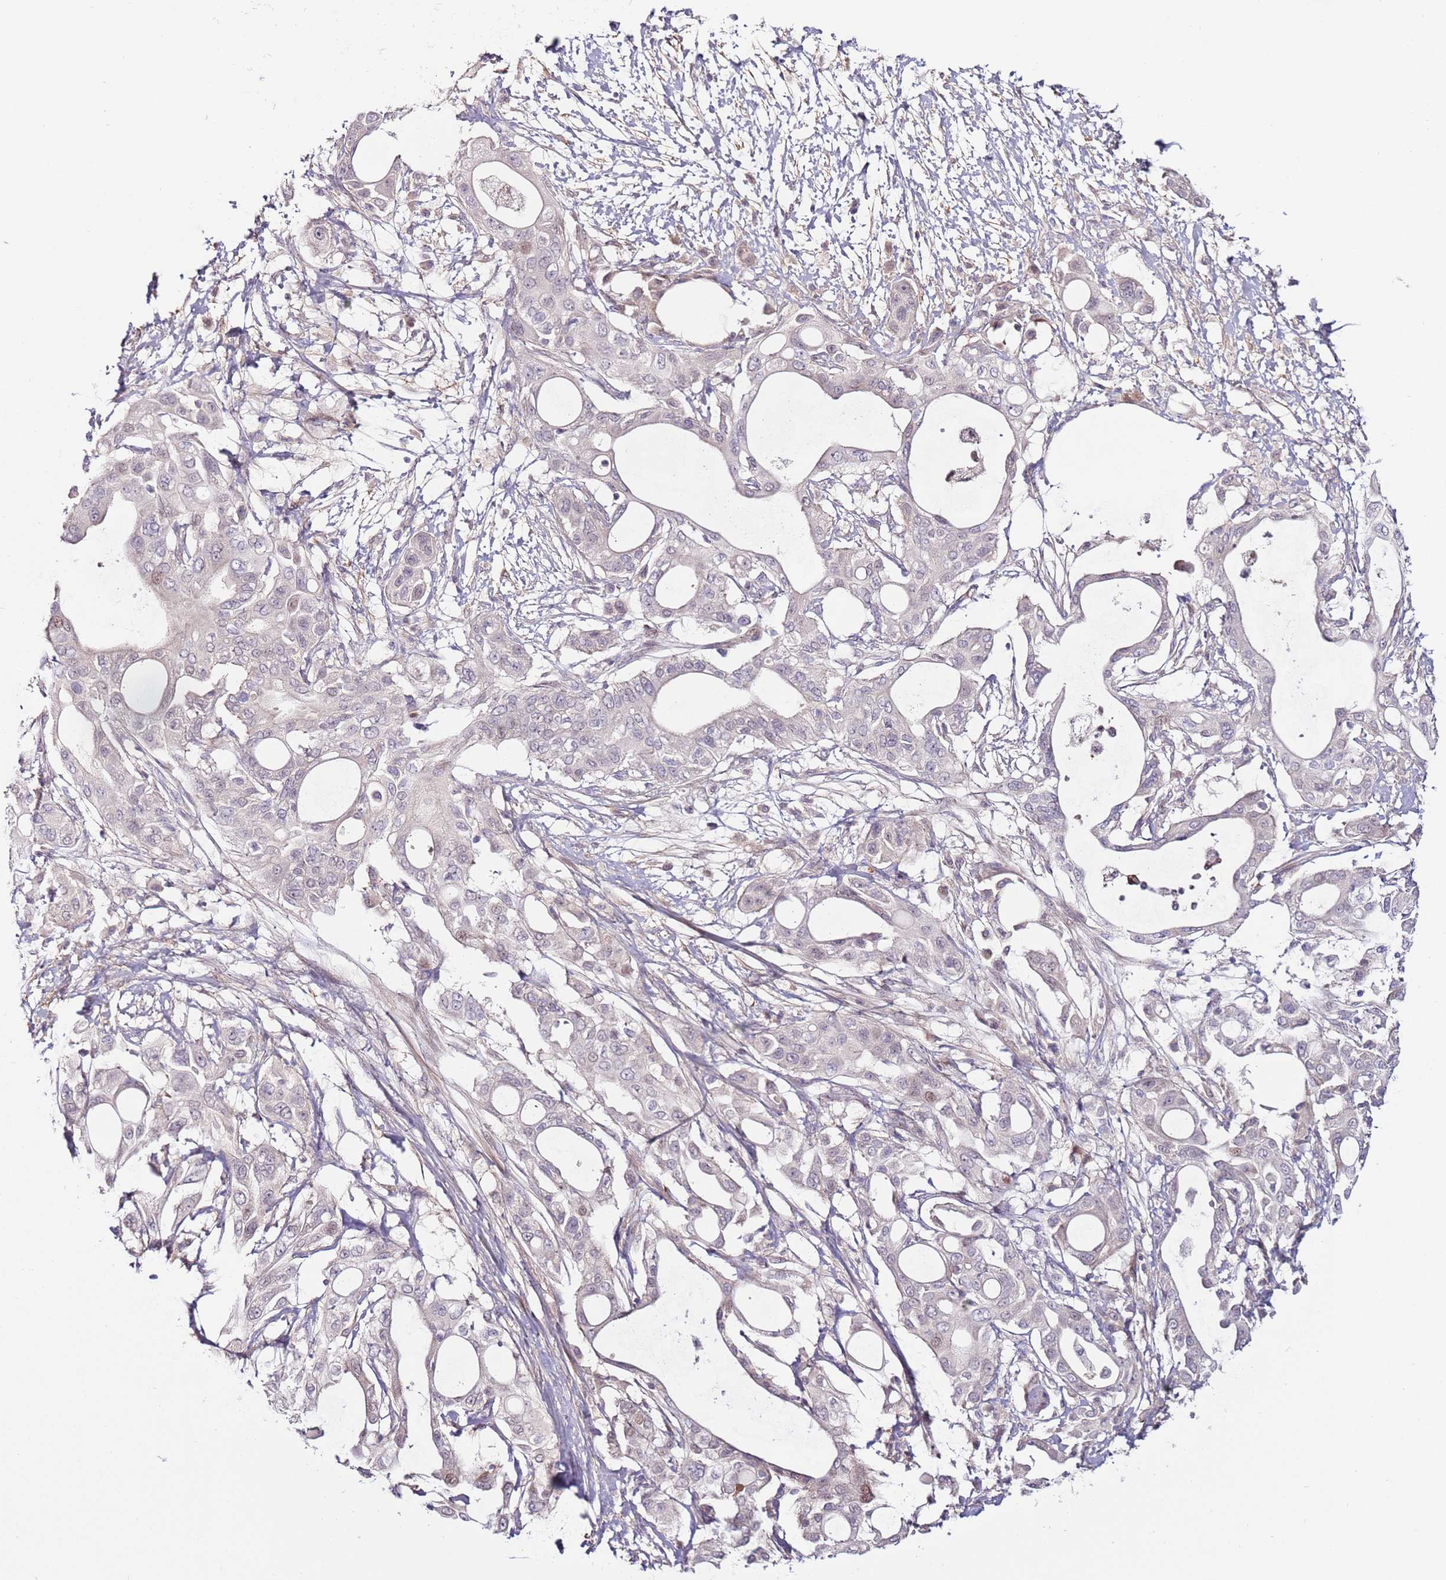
{"staining": {"intensity": "negative", "quantity": "none", "location": "none"}, "tissue": "pancreatic cancer", "cell_type": "Tumor cells", "image_type": "cancer", "snomed": [{"axis": "morphology", "description": "Adenocarcinoma, NOS"}, {"axis": "topography", "description": "Pancreas"}], "caption": "The histopathology image exhibits no staining of tumor cells in adenocarcinoma (pancreatic).", "gene": "MTG2", "patient": {"sex": "male", "age": 68}}